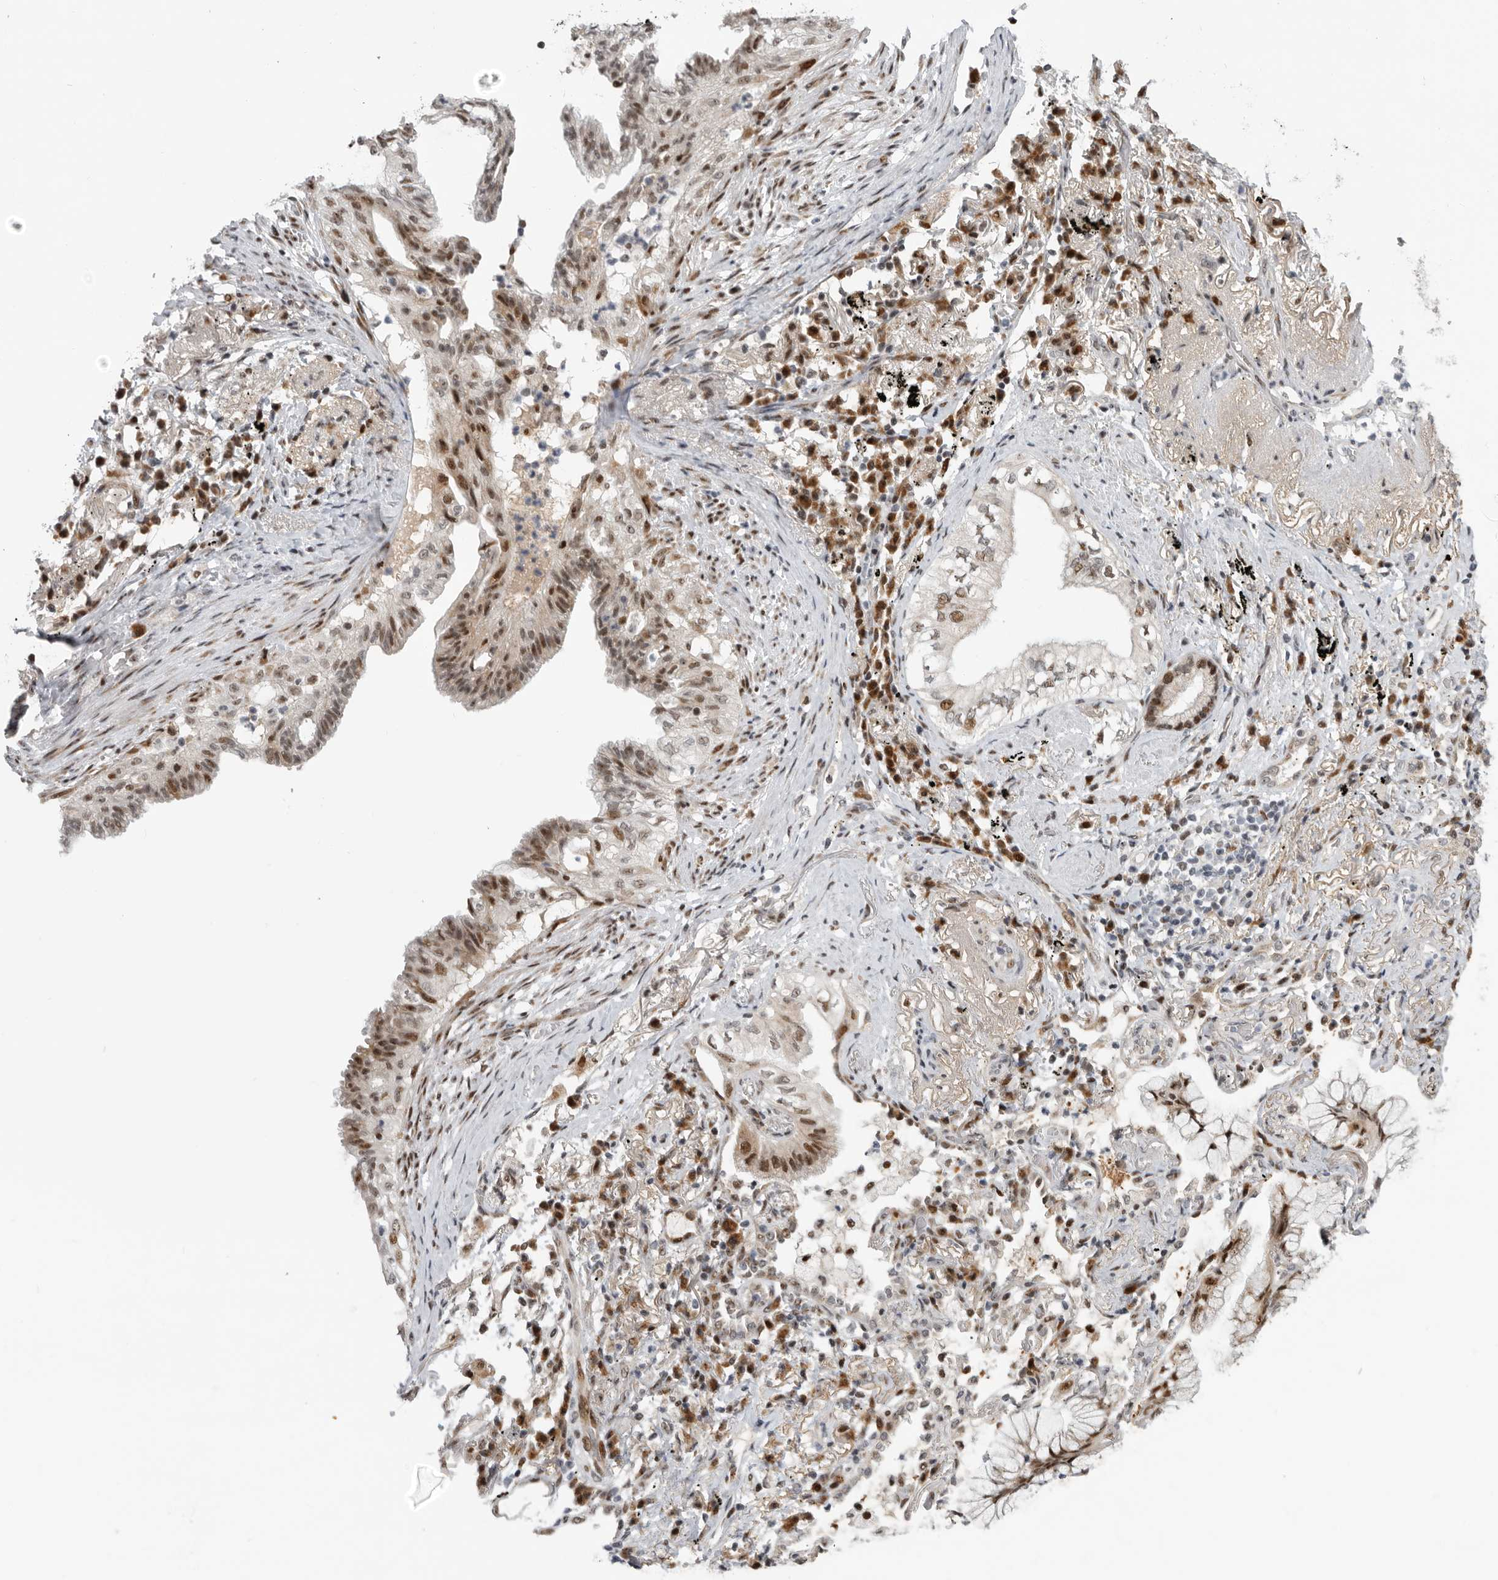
{"staining": {"intensity": "moderate", "quantity": "<25%", "location": "nuclear"}, "tissue": "lung cancer", "cell_type": "Tumor cells", "image_type": "cancer", "snomed": [{"axis": "morphology", "description": "Adenocarcinoma, NOS"}, {"axis": "topography", "description": "Lung"}], "caption": "Protein staining of lung adenocarcinoma tissue displays moderate nuclear expression in approximately <25% of tumor cells.", "gene": "PCMTD1", "patient": {"sex": "female", "age": 70}}